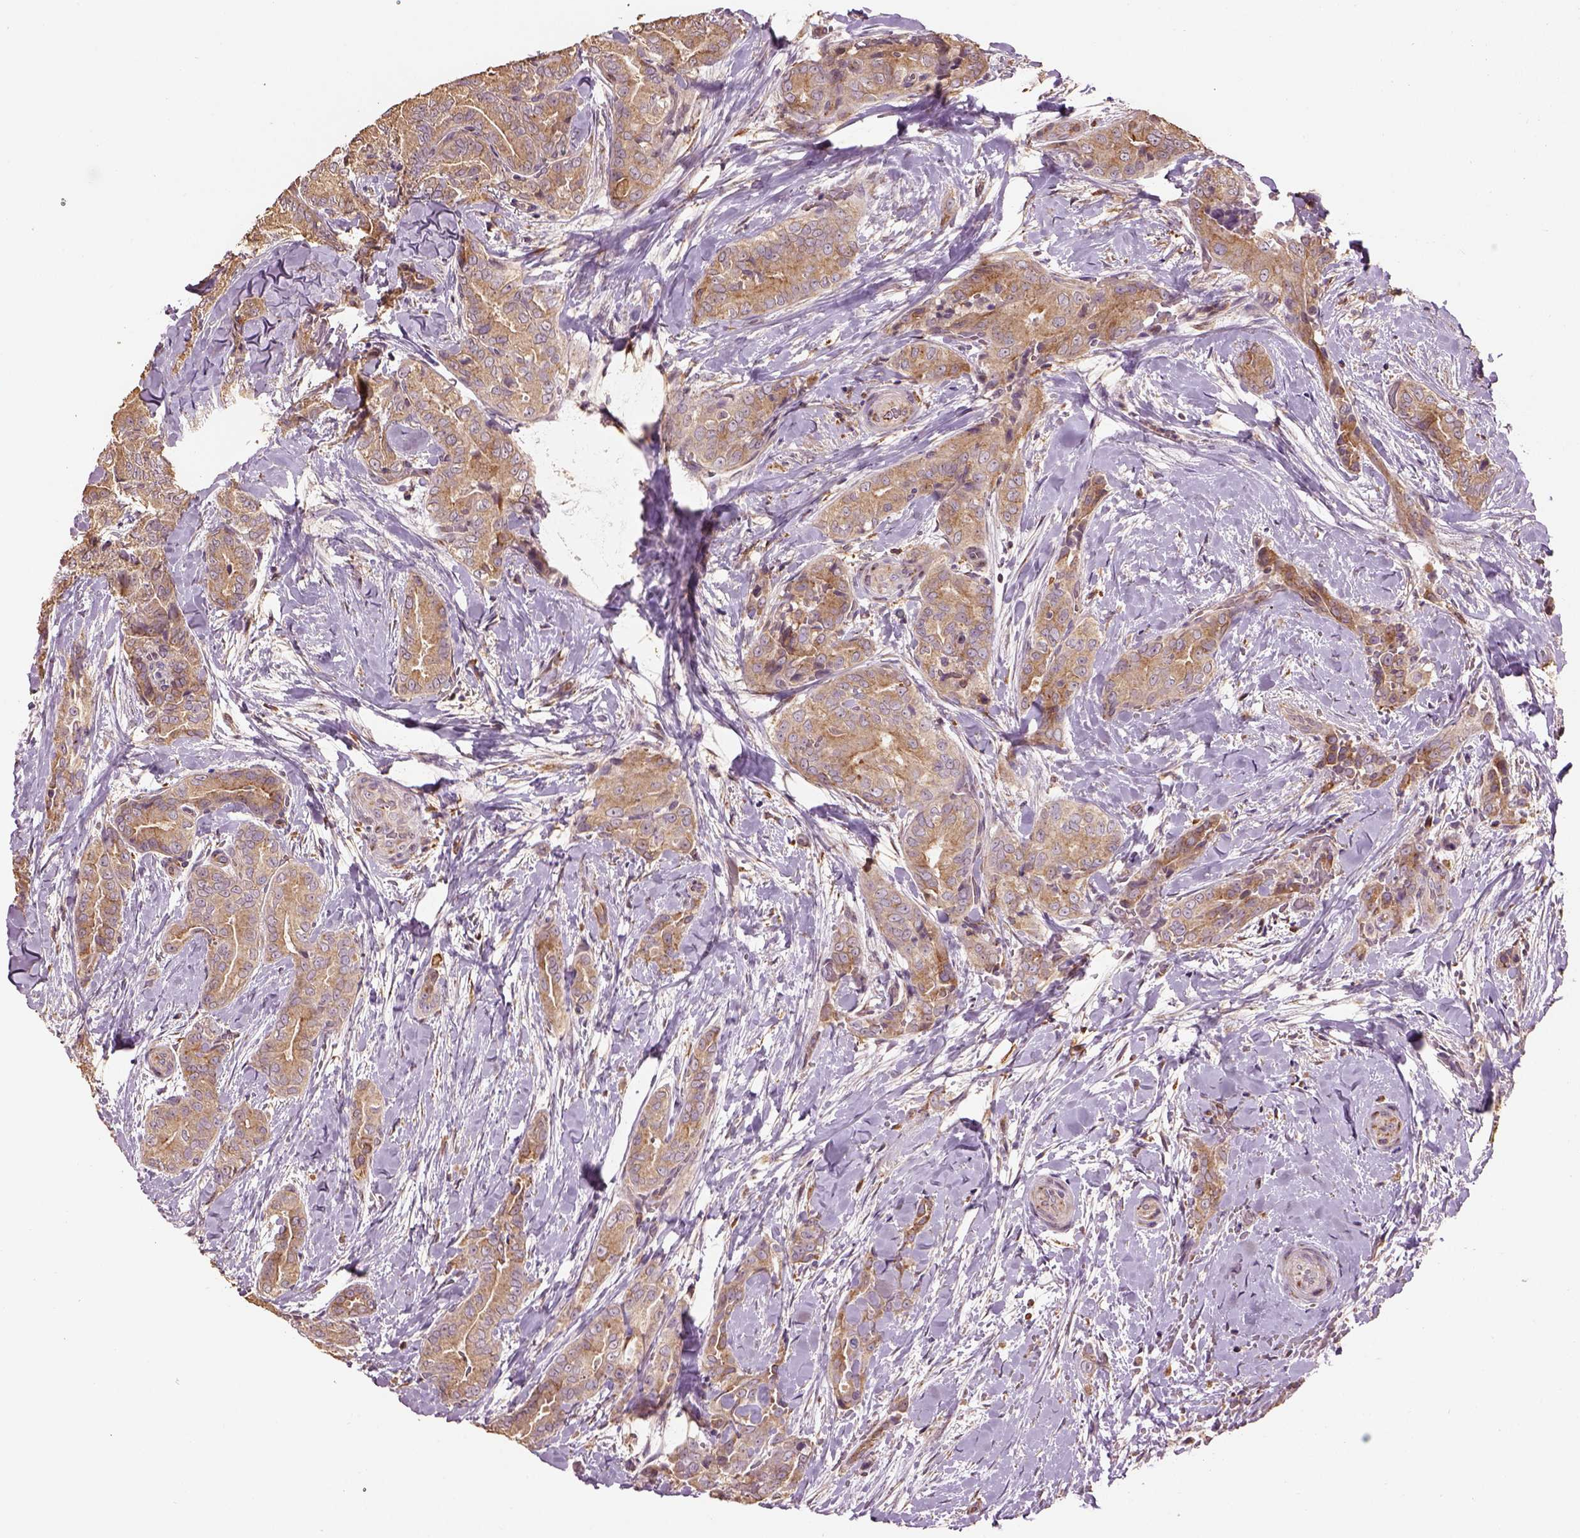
{"staining": {"intensity": "moderate", "quantity": ">75%", "location": "cytoplasmic/membranous"}, "tissue": "thyroid cancer", "cell_type": "Tumor cells", "image_type": "cancer", "snomed": [{"axis": "morphology", "description": "Papillary adenocarcinoma, NOS"}, {"axis": "topography", "description": "Thyroid gland"}], "caption": "Brown immunohistochemical staining in thyroid cancer exhibits moderate cytoplasmic/membranous positivity in about >75% of tumor cells.", "gene": "AP1B1", "patient": {"sex": "male", "age": 61}}